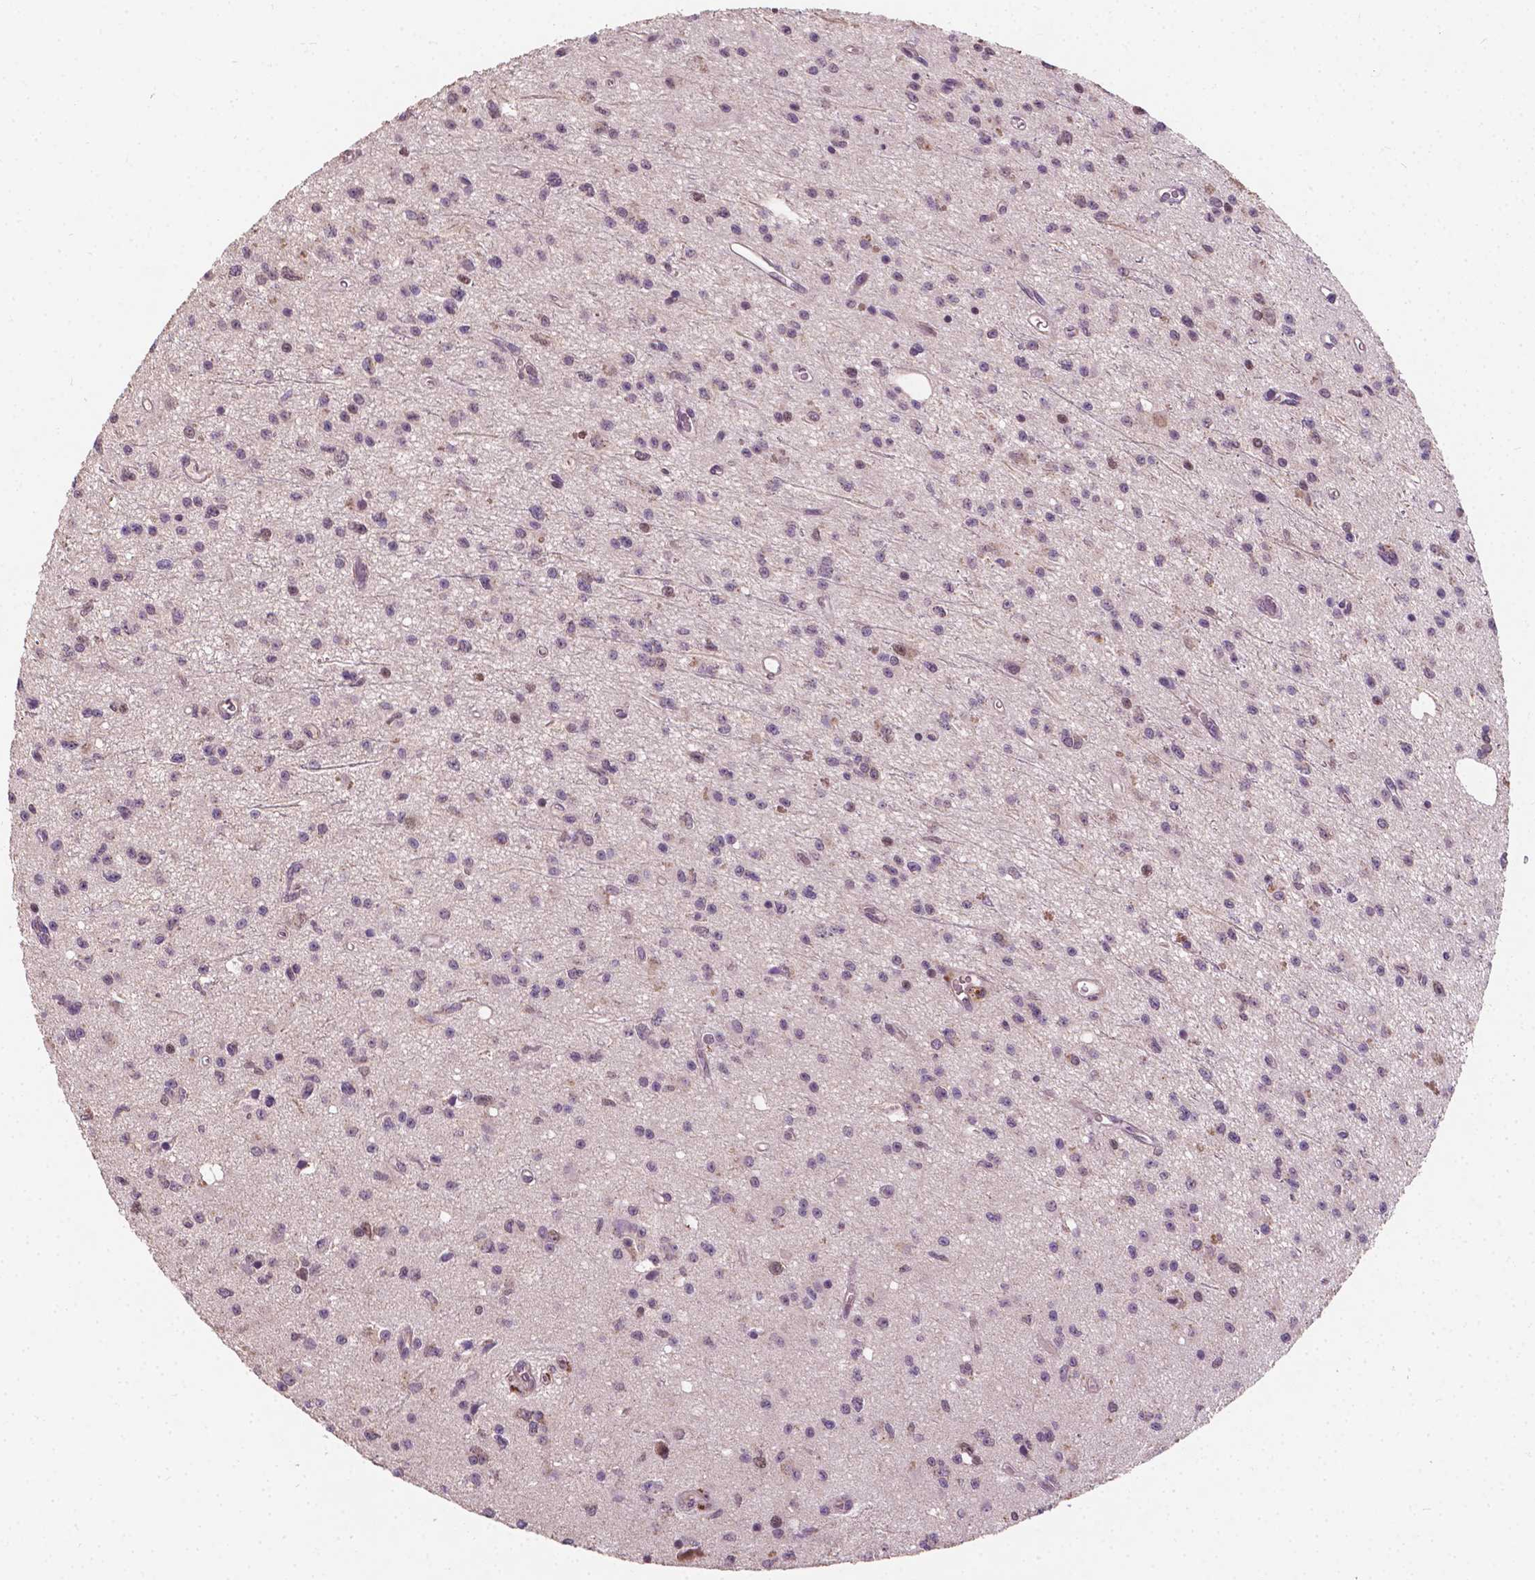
{"staining": {"intensity": "weak", "quantity": "25%-75%", "location": "nuclear"}, "tissue": "glioma", "cell_type": "Tumor cells", "image_type": "cancer", "snomed": [{"axis": "morphology", "description": "Glioma, malignant, Low grade"}, {"axis": "topography", "description": "Brain"}], "caption": "The immunohistochemical stain highlights weak nuclear positivity in tumor cells of malignant glioma (low-grade) tissue.", "gene": "DUSP16", "patient": {"sex": "female", "age": 45}}